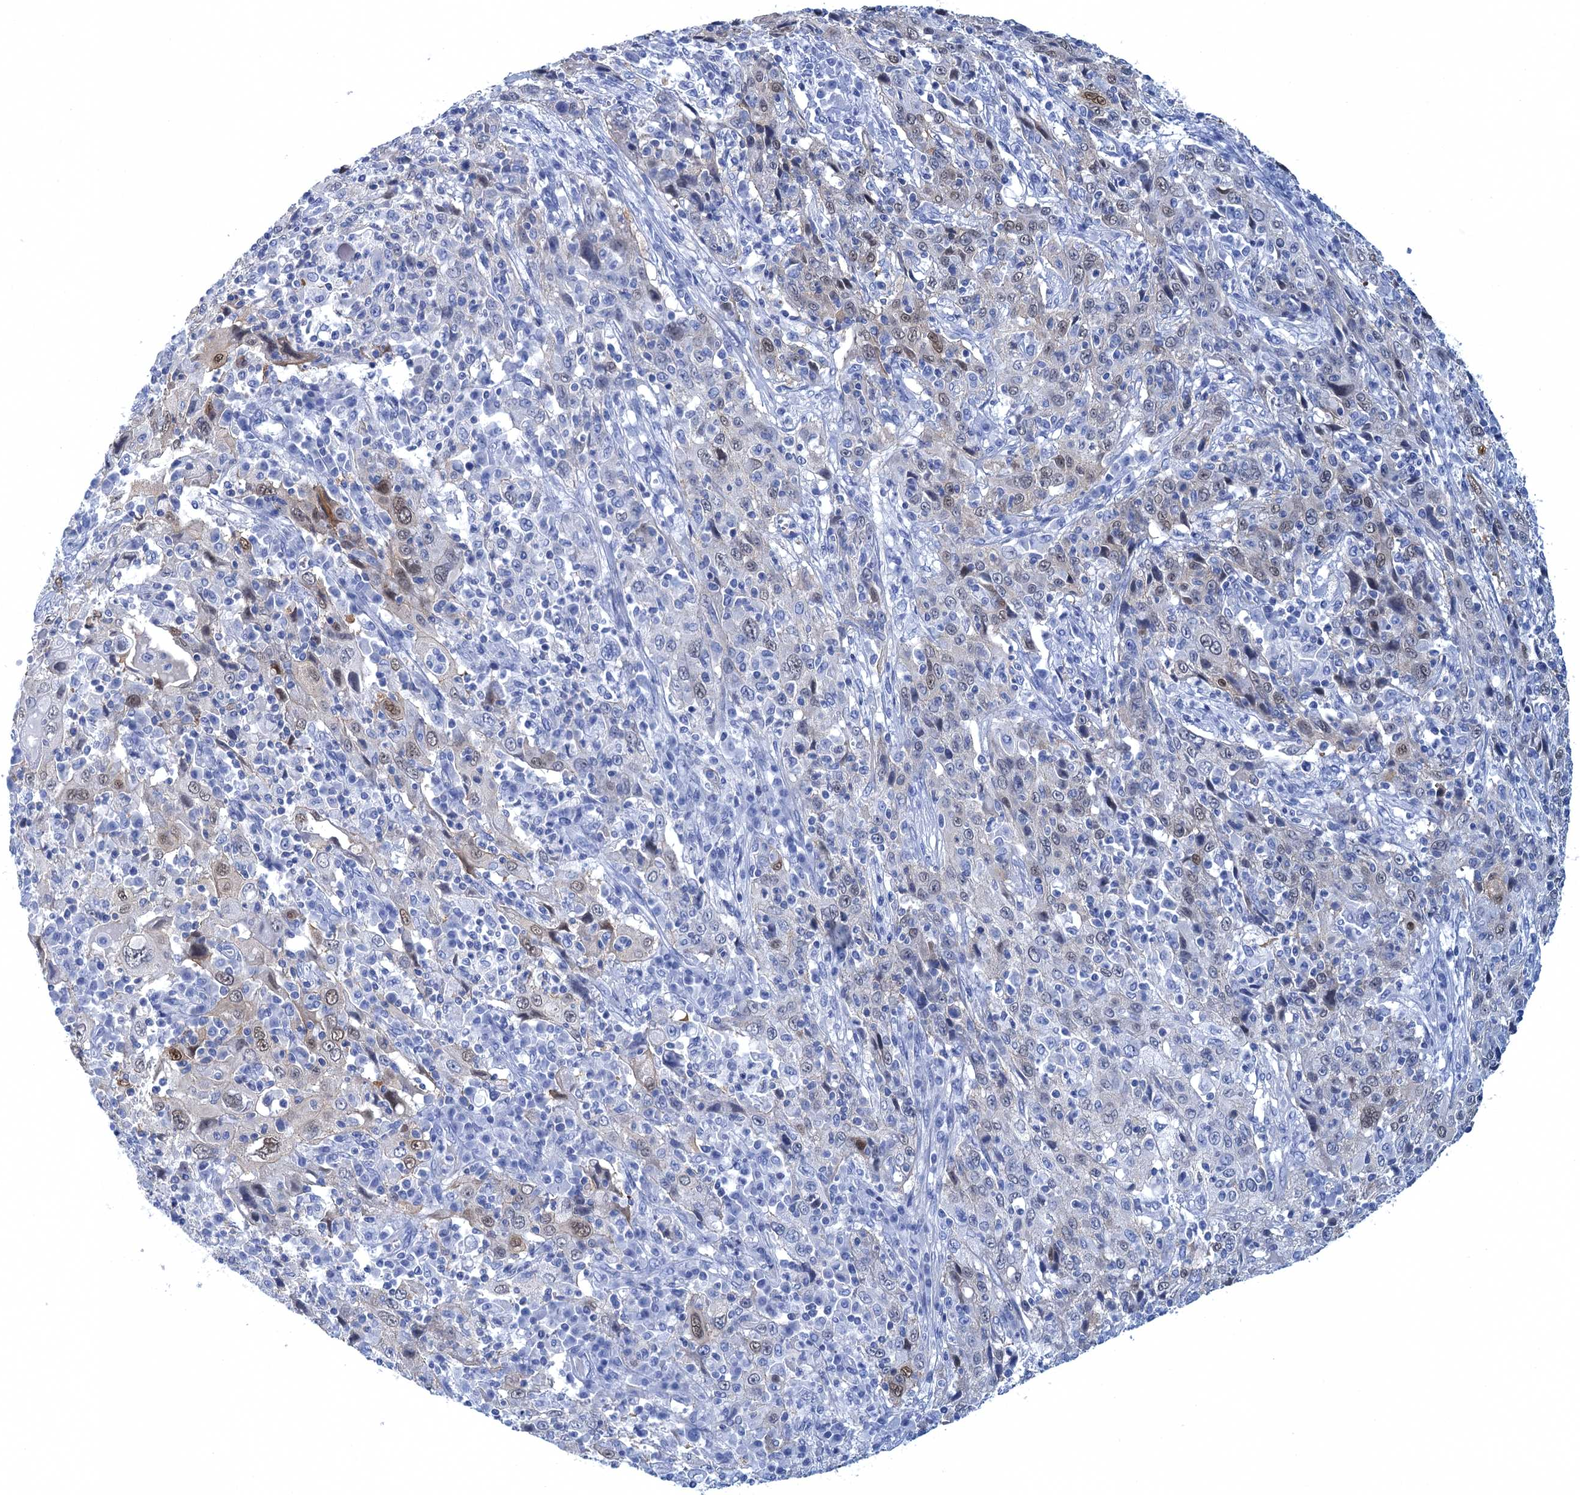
{"staining": {"intensity": "moderate", "quantity": "<25%", "location": "nuclear"}, "tissue": "cervical cancer", "cell_type": "Tumor cells", "image_type": "cancer", "snomed": [{"axis": "morphology", "description": "Squamous cell carcinoma, NOS"}, {"axis": "topography", "description": "Cervix"}], "caption": "Tumor cells exhibit low levels of moderate nuclear positivity in approximately <25% of cells in cervical cancer (squamous cell carcinoma).", "gene": "CALML5", "patient": {"sex": "female", "age": 46}}